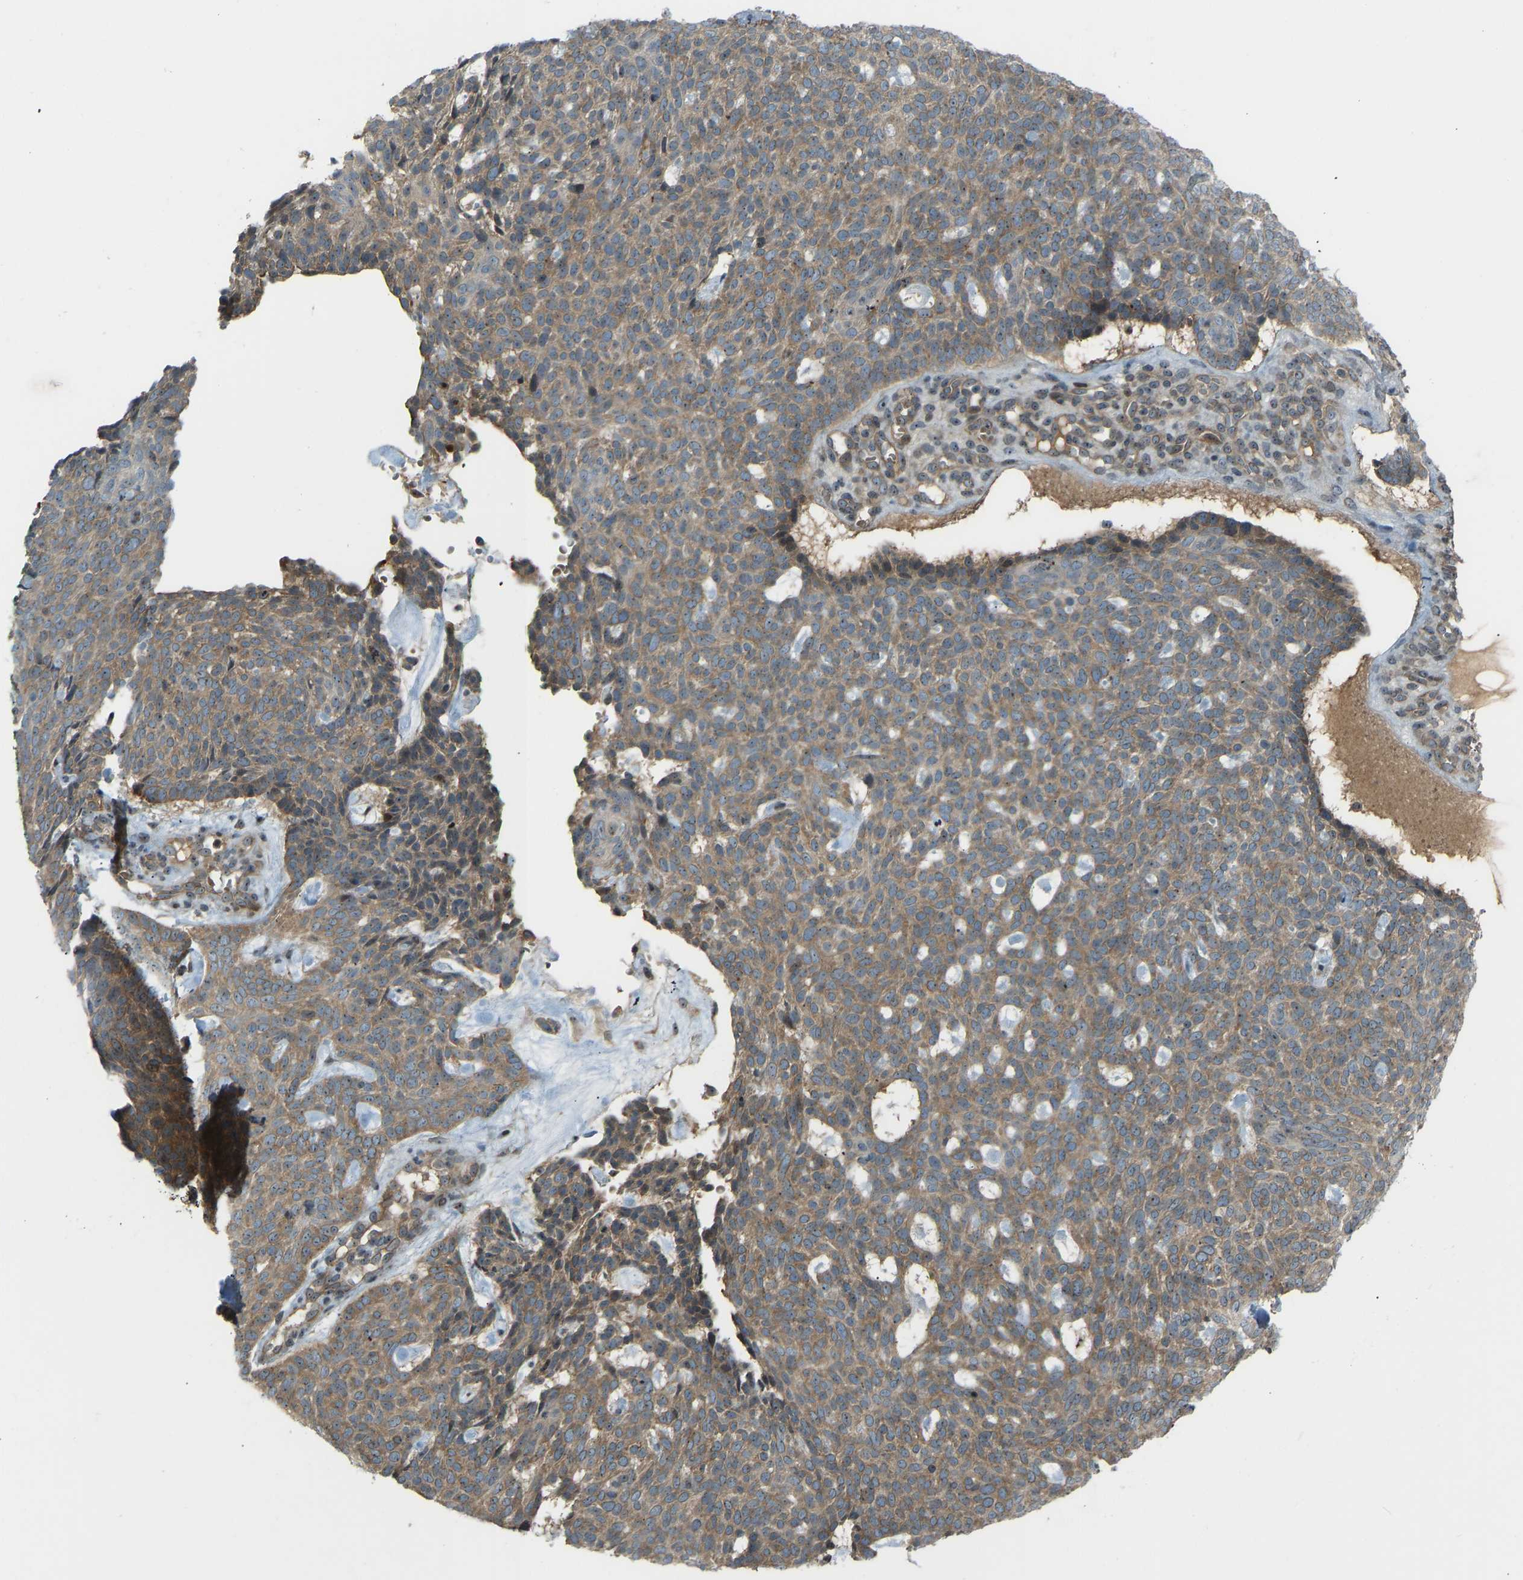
{"staining": {"intensity": "moderate", "quantity": ">75%", "location": "cytoplasmic/membranous"}, "tissue": "skin cancer", "cell_type": "Tumor cells", "image_type": "cancer", "snomed": [{"axis": "morphology", "description": "Basal cell carcinoma"}, {"axis": "topography", "description": "Skin"}], "caption": "Skin basal cell carcinoma stained with IHC reveals moderate cytoplasmic/membranous staining in approximately >75% of tumor cells.", "gene": "SVOPL", "patient": {"sex": "male", "age": 61}}